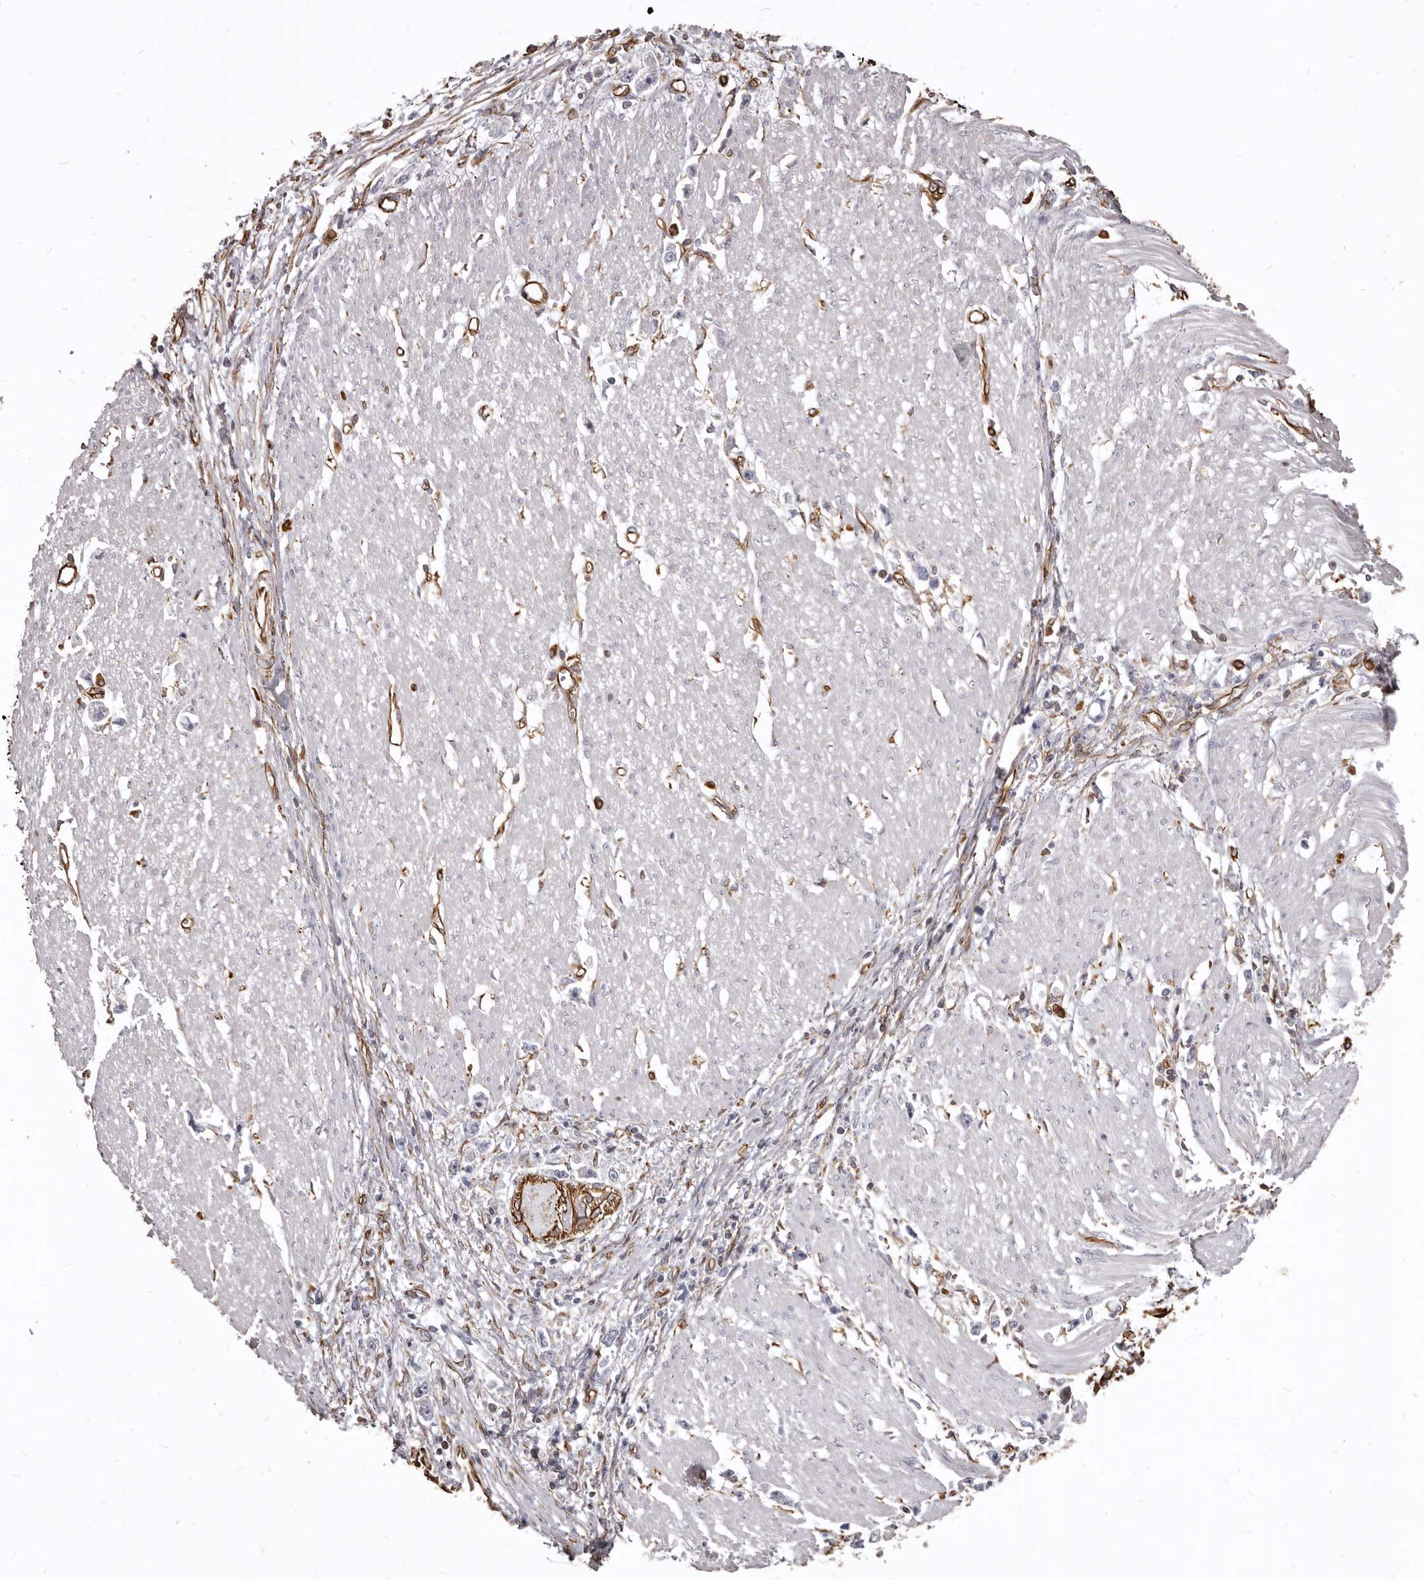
{"staining": {"intensity": "negative", "quantity": "none", "location": "none"}, "tissue": "stomach cancer", "cell_type": "Tumor cells", "image_type": "cancer", "snomed": [{"axis": "morphology", "description": "Adenocarcinoma, NOS"}, {"axis": "topography", "description": "Stomach"}], "caption": "Stomach adenocarcinoma was stained to show a protein in brown. There is no significant staining in tumor cells.", "gene": "MTURN", "patient": {"sex": "female", "age": 59}}